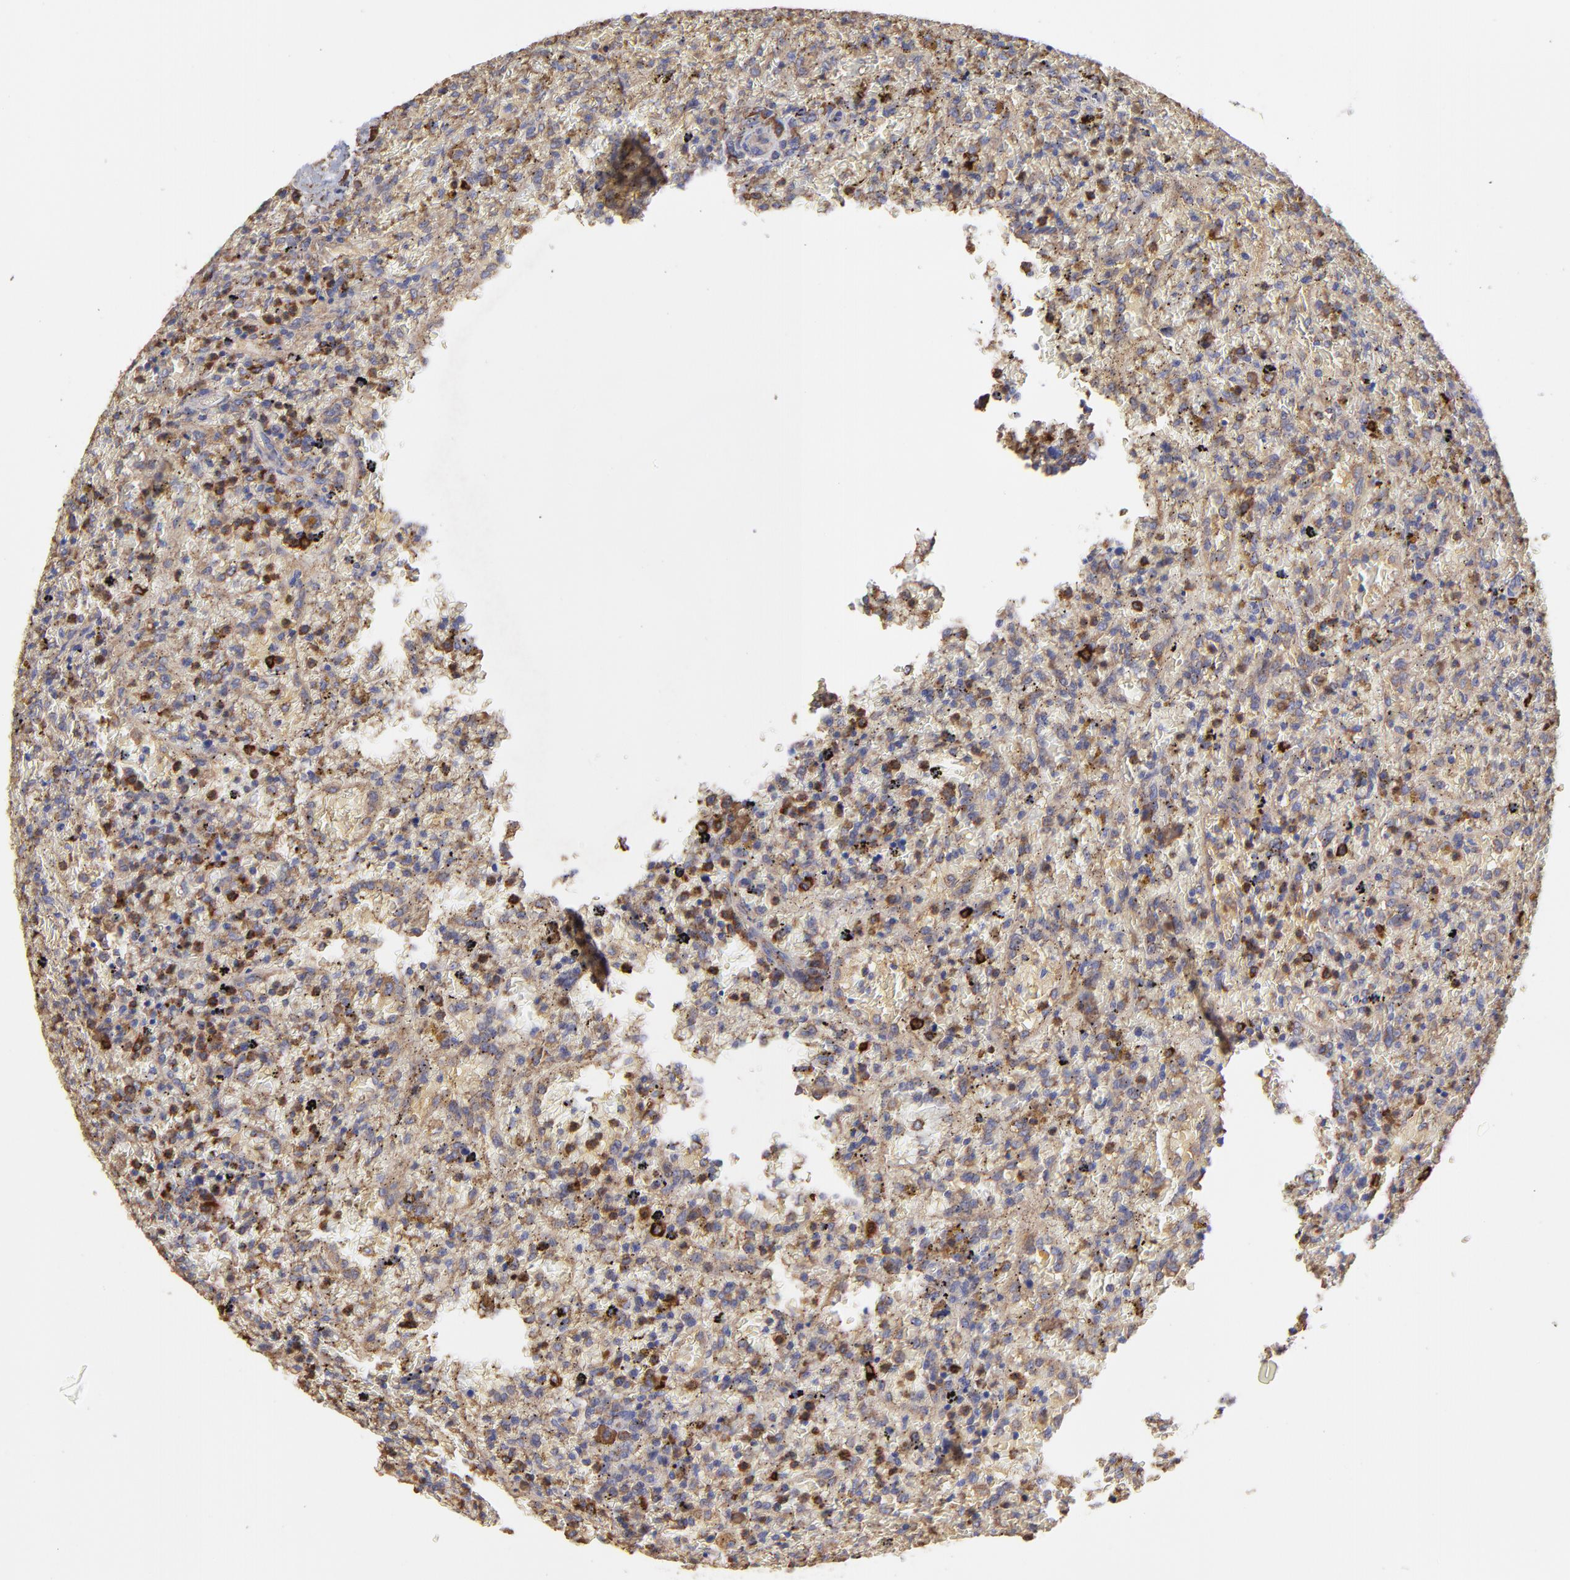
{"staining": {"intensity": "weak", "quantity": "25%-75%", "location": "cytoplasmic/membranous"}, "tissue": "lymphoma", "cell_type": "Tumor cells", "image_type": "cancer", "snomed": [{"axis": "morphology", "description": "Malignant lymphoma, non-Hodgkin's type, High grade"}, {"axis": "topography", "description": "Spleen"}, {"axis": "topography", "description": "Lymph node"}], "caption": "High-grade malignant lymphoma, non-Hodgkin's type stained with DAB (3,3'-diaminobenzidine) immunohistochemistry shows low levels of weak cytoplasmic/membranous expression in approximately 25%-75% of tumor cells. The protein of interest is stained brown, and the nuclei are stained in blue (DAB (3,3'-diaminobenzidine) IHC with brightfield microscopy, high magnification).", "gene": "PFKM", "patient": {"sex": "female", "age": 70}}